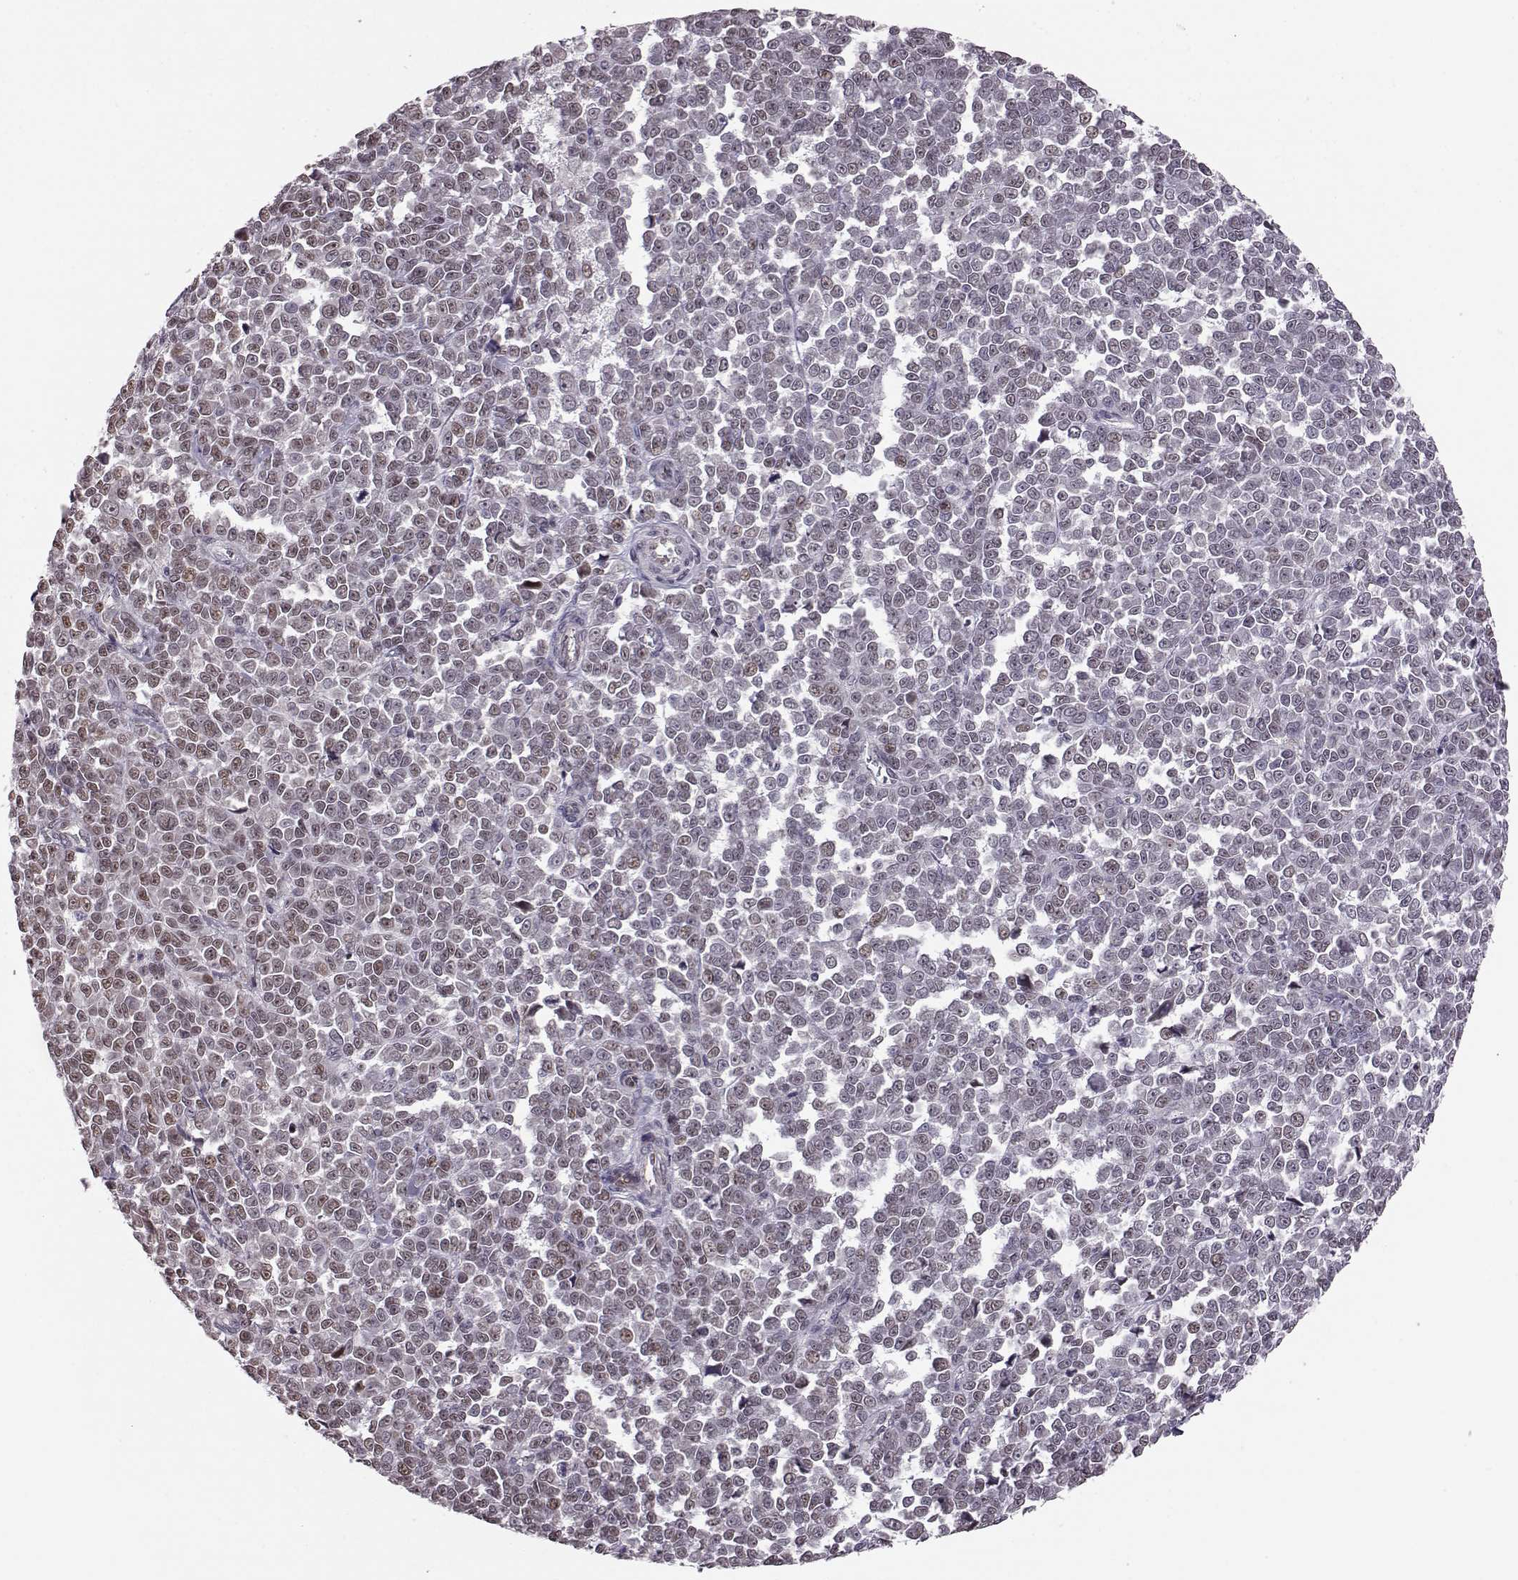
{"staining": {"intensity": "weak", "quantity": "25%-75%", "location": "nuclear"}, "tissue": "melanoma", "cell_type": "Tumor cells", "image_type": "cancer", "snomed": [{"axis": "morphology", "description": "Malignant melanoma, NOS"}, {"axis": "topography", "description": "Skin"}], "caption": "Melanoma stained for a protein exhibits weak nuclear positivity in tumor cells.", "gene": "KLF6", "patient": {"sex": "female", "age": 95}}